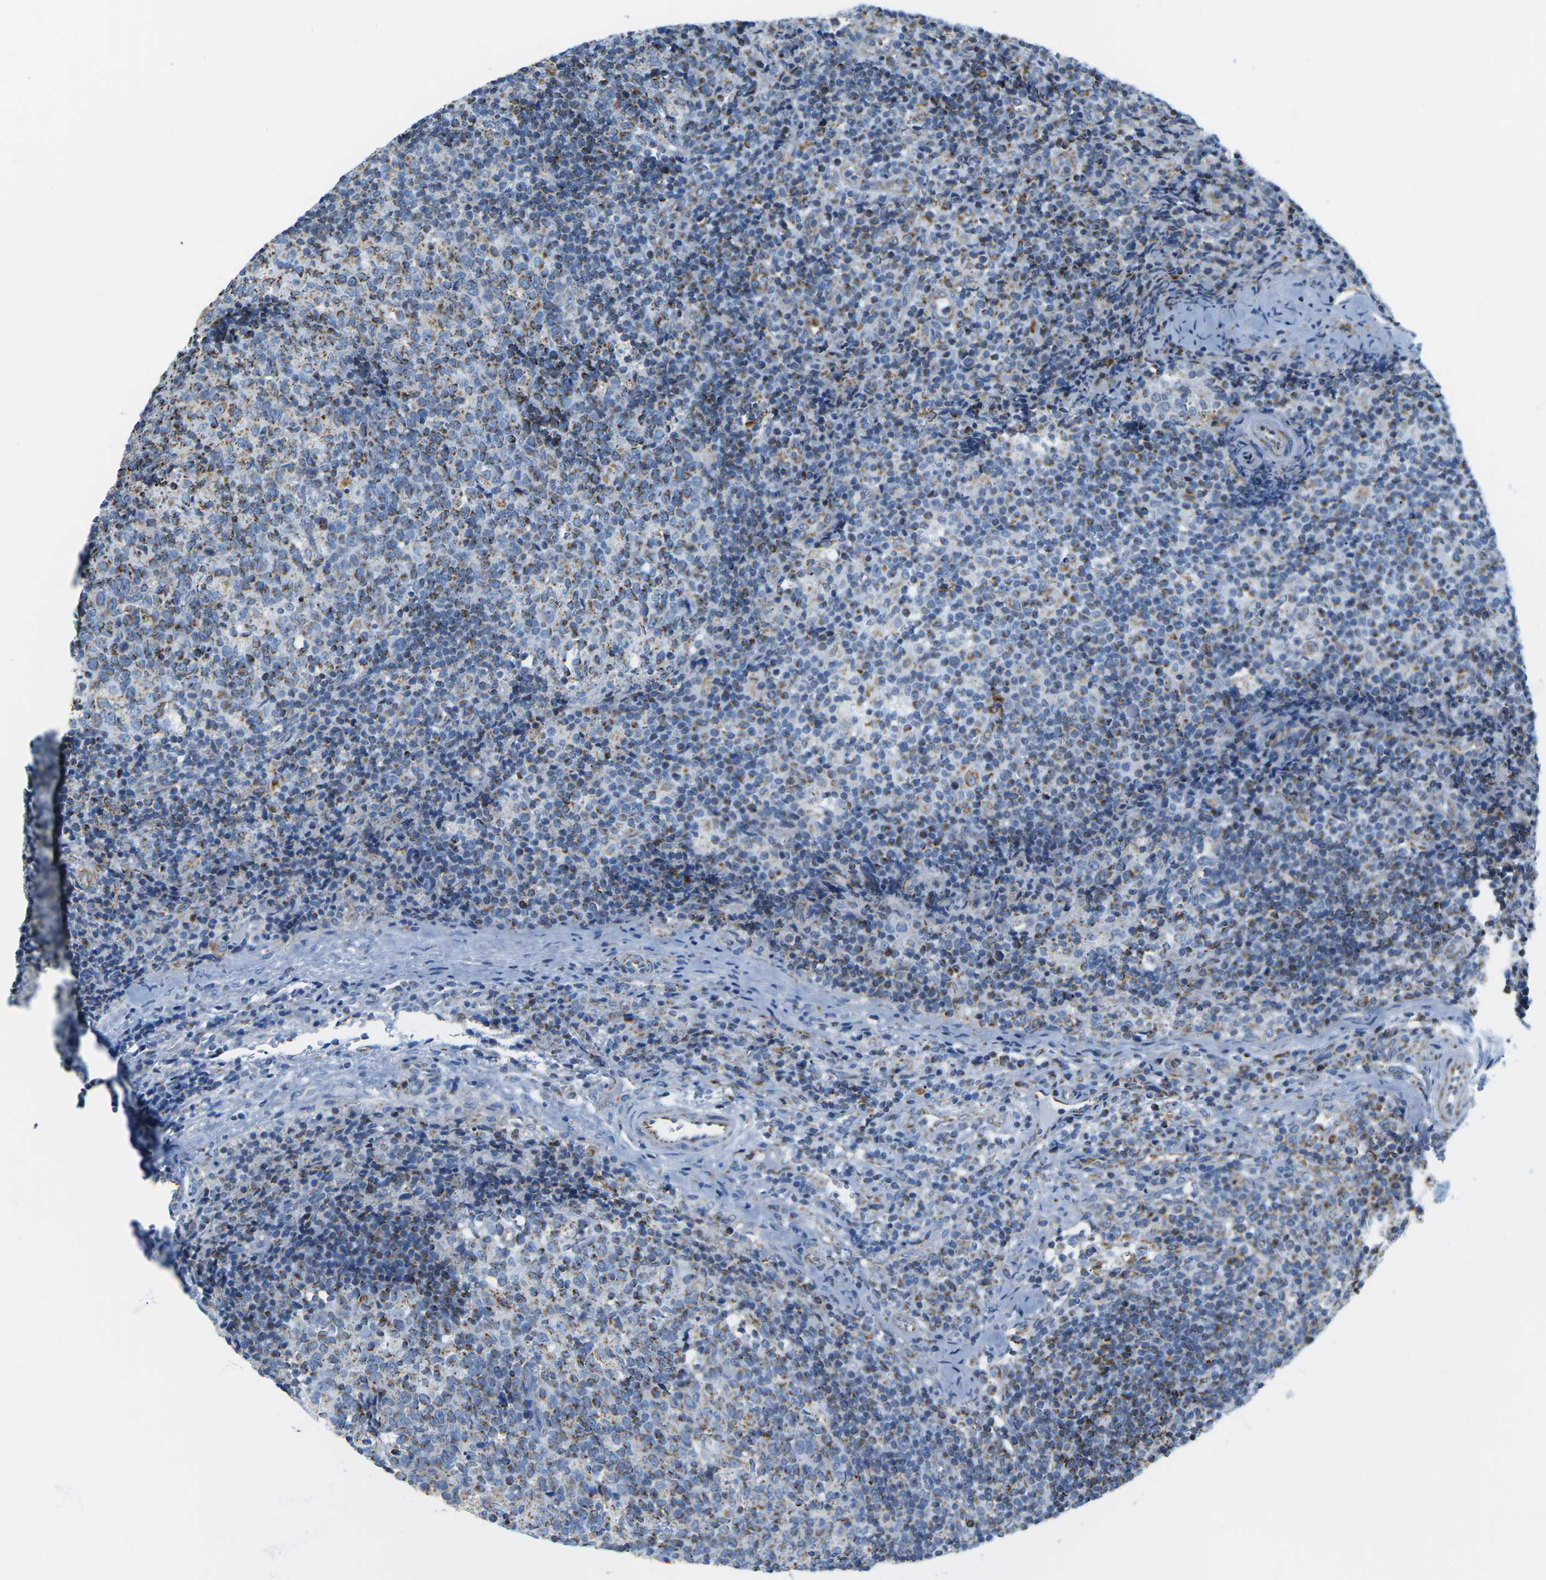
{"staining": {"intensity": "strong", "quantity": ">75%", "location": "cytoplasmic/membranous"}, "tissue": "lymph node", "cell_type": "Germinal center cells", "image_type": "normal", "snomed": [{"axis": "morphology", "description": "Normal tissue, NOS"}, {"axis": "morphology", "description": "Inflammation, NOS"}, {"axis": "topography", "description": "Lymph node"}], "caption": "Immunohistochemical staining of normal human lymph node displays >75% levels of strong cytoplasmic/membranous protein staining in approximately >75% of germinal center cells.", "gene": "COX6C", "patient": {"sex": "male", "age": 55}}